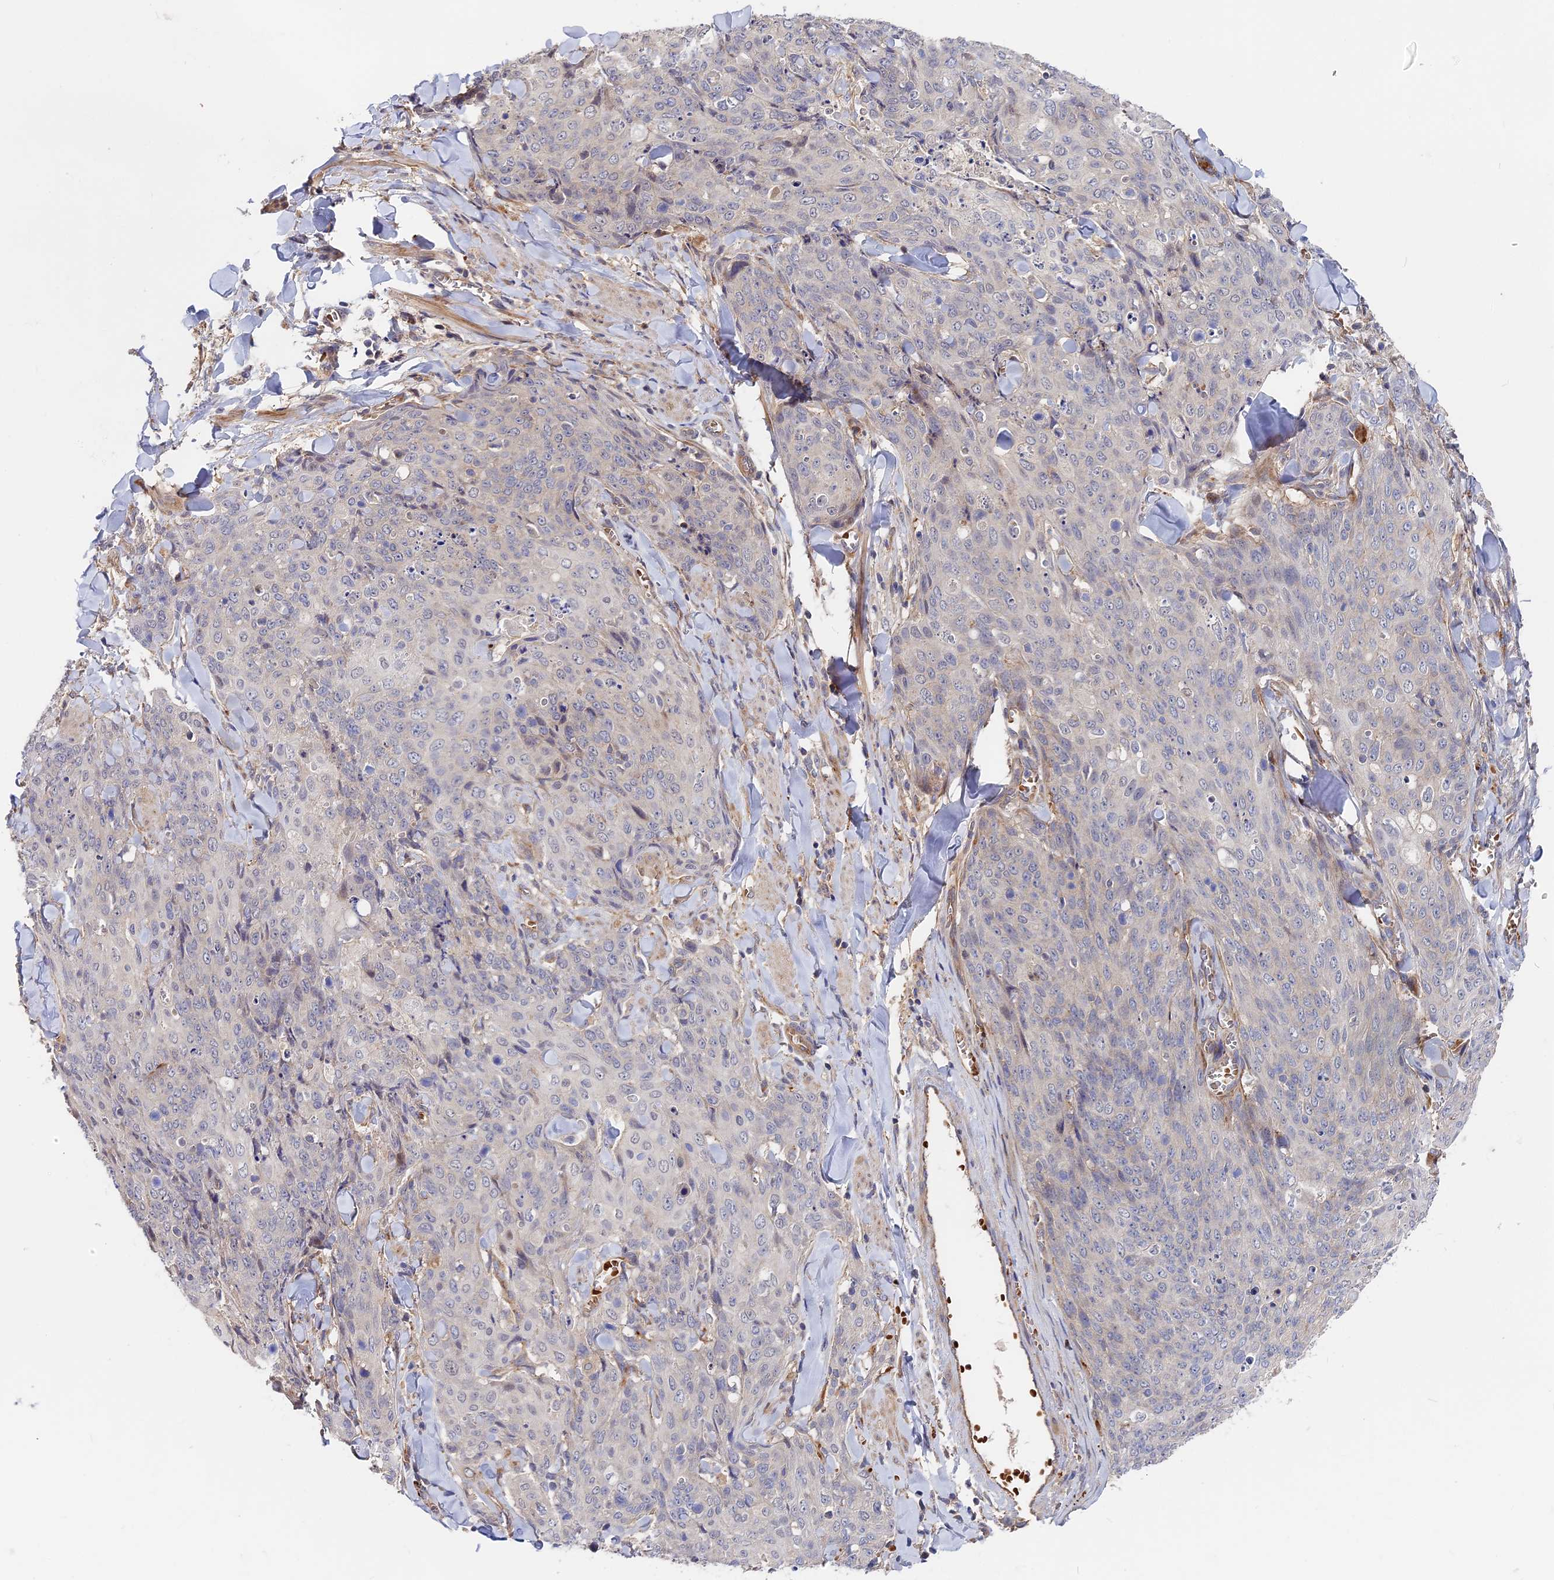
{"staining": {"intensity": "negative", "quantity": "none", "location": "none"}, "tissue": "skin cancer", "cell_type": "Tumor cells", "image_type": "cancer", "snomed": [{"axis": "morphology", "description": "Squamous cell carcinoma, NOS"}, {"axis": "topography", "description": "Skin"}, {"axis": "topography", "description": "Vulva"}], "caption": "The image demonstrates no significant positivity in tumor cells of squamous cell carcinoma (skin). The staining is performed using DAB (3,3'-diaminobenzidine) brown chromogen with nuclei counter-stained in using hematoxylin.", "gene": "MISP3", "patient": {"sex": "female", "age": 85}}